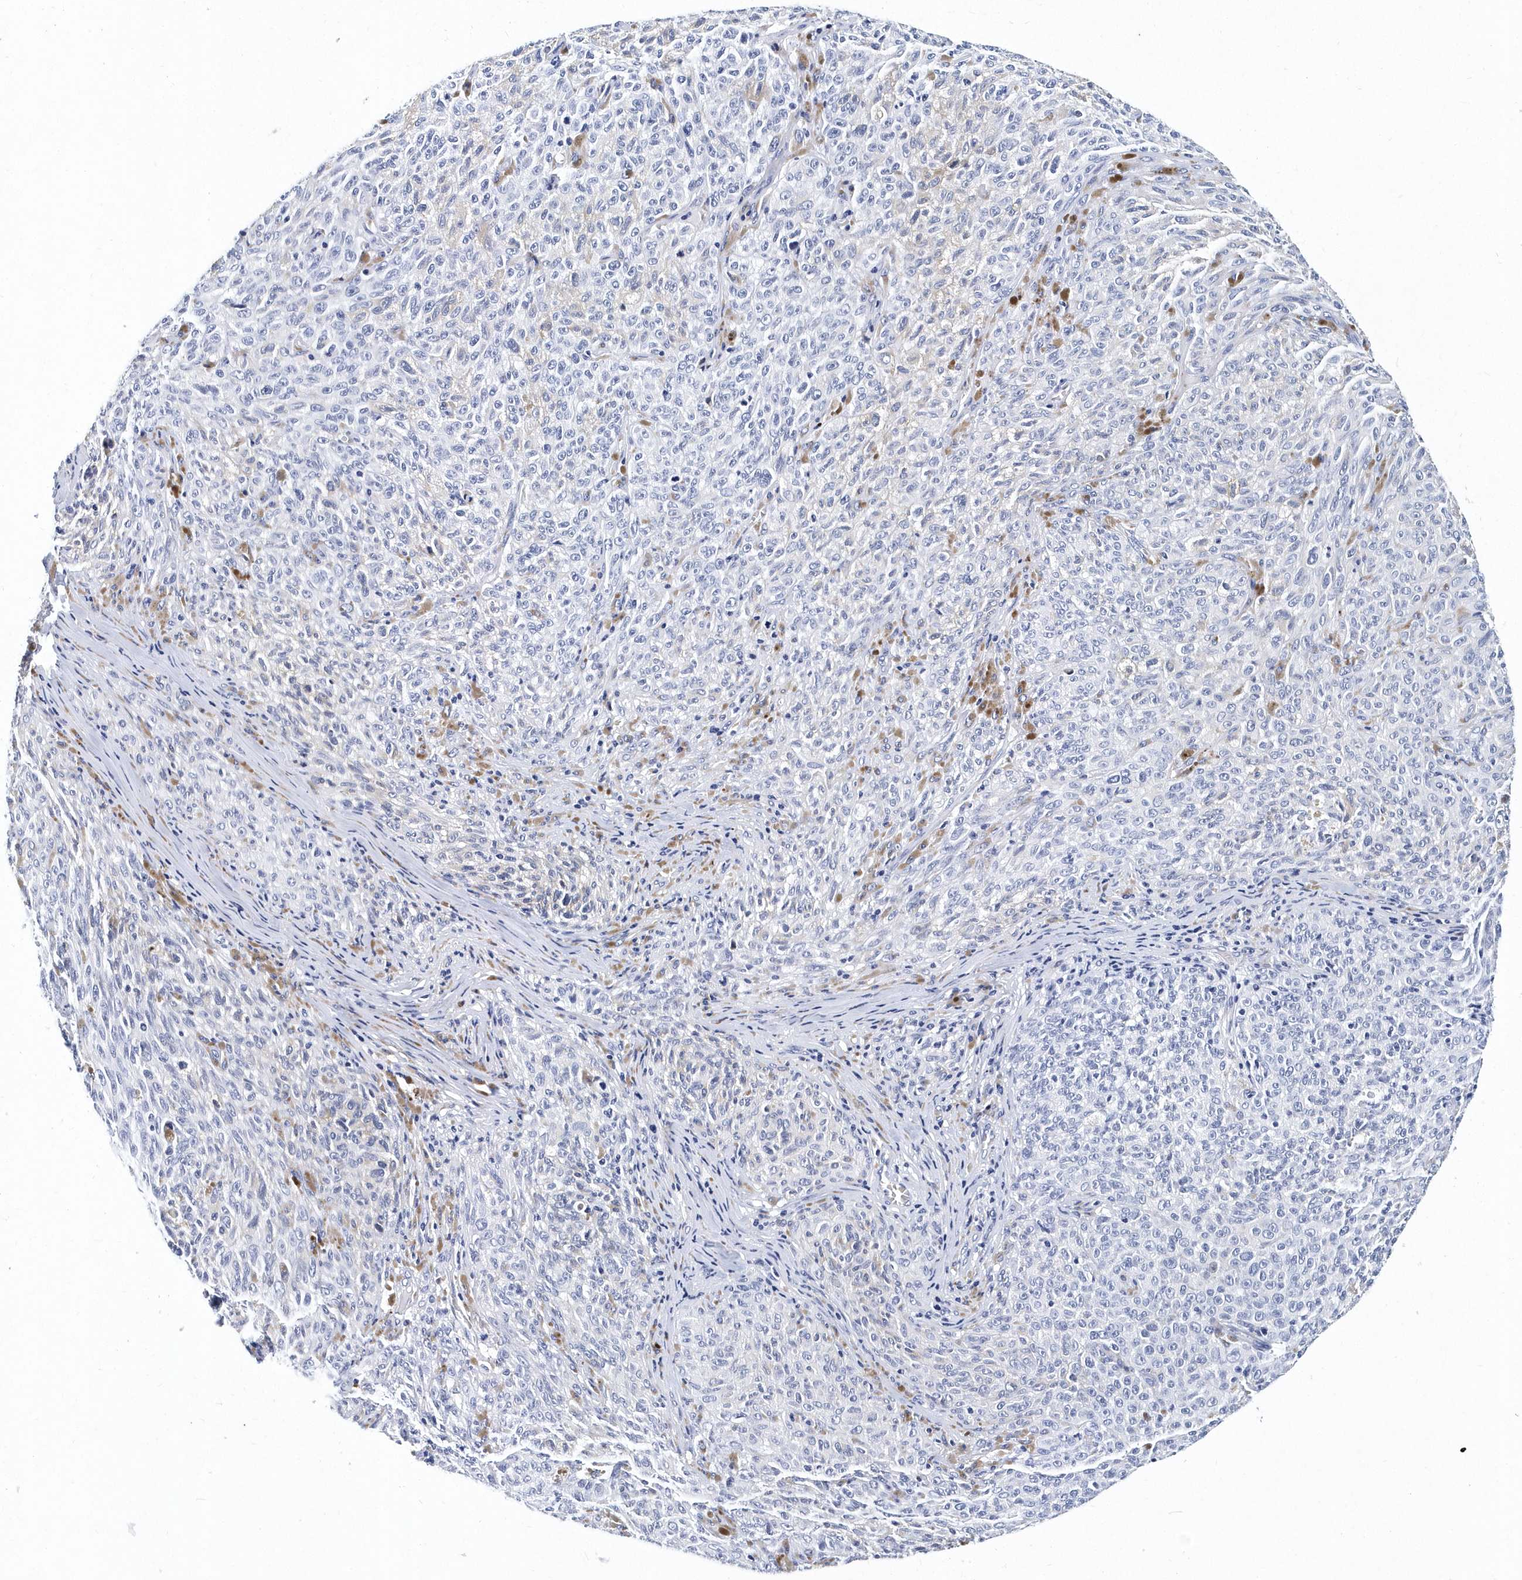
{"staining": {"intensity": "negative", "quantity": "none", "location": "none"}, "tissue": "melanoma", "cell_type": "Tumor cells", "image_type": "cancer", "snomed": [{"axis": "morphology", "description": "Malignant melanoma, NOS"}, {"axis": "topography", "description": "Skin"}], "caption": "Protein analysis of malignant melanoma demonstrates no significant positivity in tumor cells. (DAB IHC with hematoxylin counter stain).", "gene": "ITGA2B", "patient": {"sex": "female", "age": 82}}